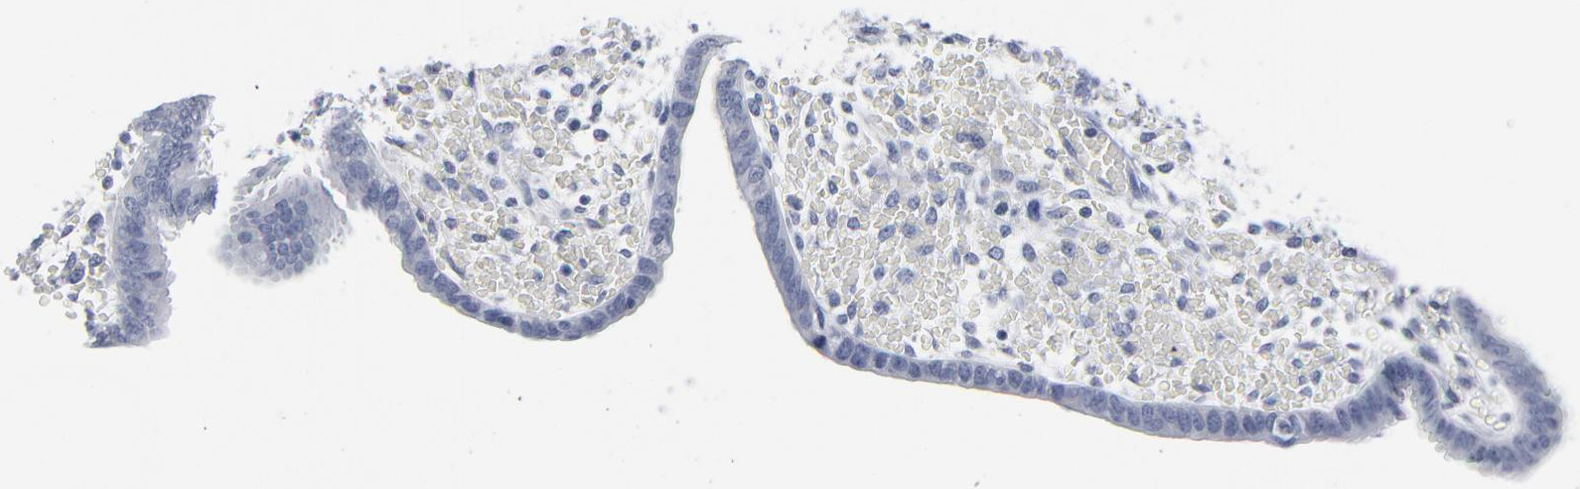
{"staining": {"intensity": "negative", "quantity": "none", "location": "none"}, "tissue": "endometrium", "cell_type": "Cells in endometrial stroma", "image_type": "normal", "snomed": [{"axis": "morphology", "description": "Normal tissue, NOS"}, {"axis": "topography", "description": "Endometrium"}], "caption": "Immunohistochemistry (IHC) histopathology image of normal endometrium stained for a protein (brown), which exhibits no expression in cells in endometrial stroma. The staining was performed using DAB (3,3'-diaminobenzidine) to visualize the protein expression in brown, while the nuclei were stained in blue with hematoxylin (Magnification: 20x).", "gene": "PAGE1", "patient": {"sex": "female", "age": 42}}